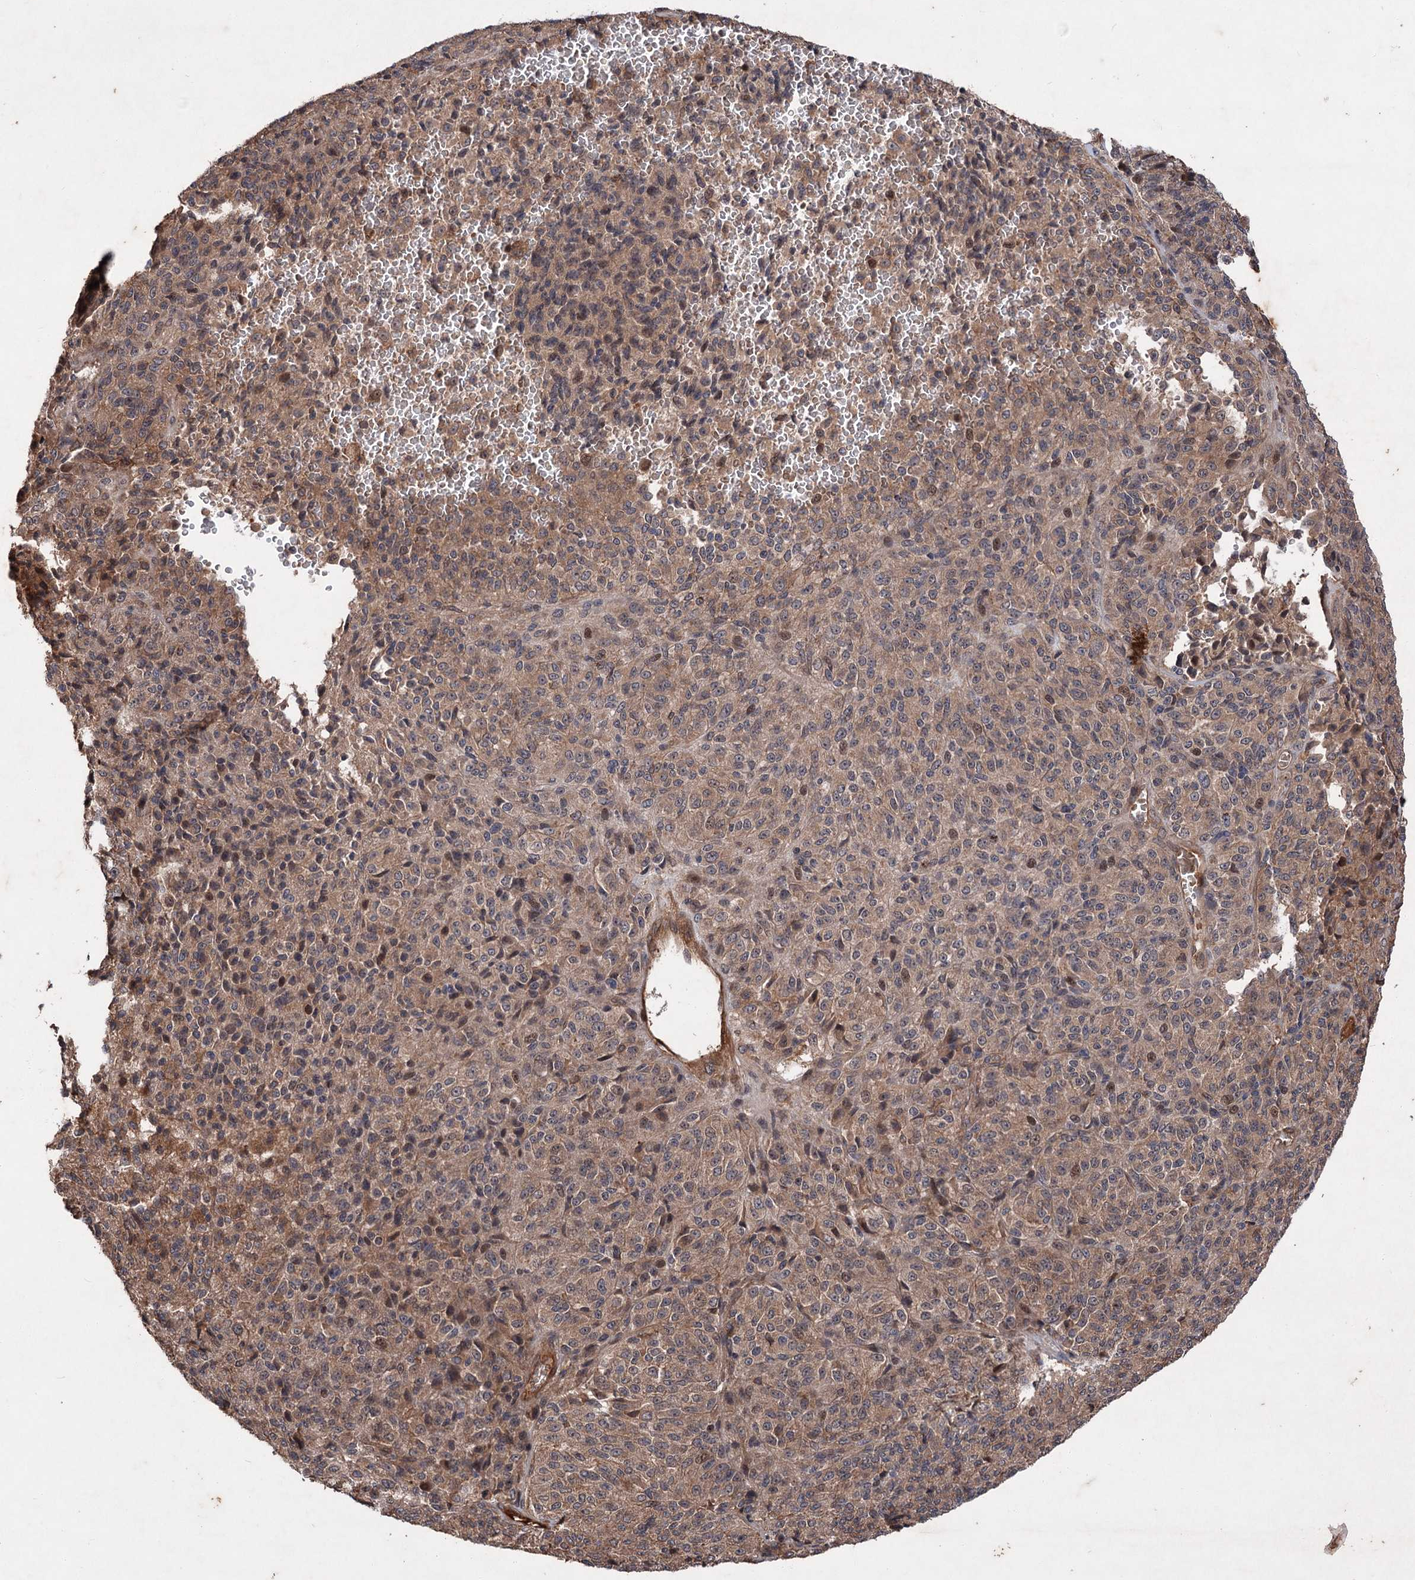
{"staining": {"intensity": "weak", "quantity": ">75%", "location": "cytoplasmic/membranous"}, "tissue": "melanoma", "cell_type": "Tumor cells", "image_type": "cancer", "snomed": [{"axis": "morphology", "description": "Malignant melanoma, Metastatic site"}, {"axis": "topography", "description": "Brain"}], "caption": "Immunohistochemical staining of malignant melanoma (metastatic site) displays low levels of weak cytoplasmic/membranous expression in about >75% of tumor cells.", "gene": "ADK", "patient": {"sex": "female", "age": 56}}